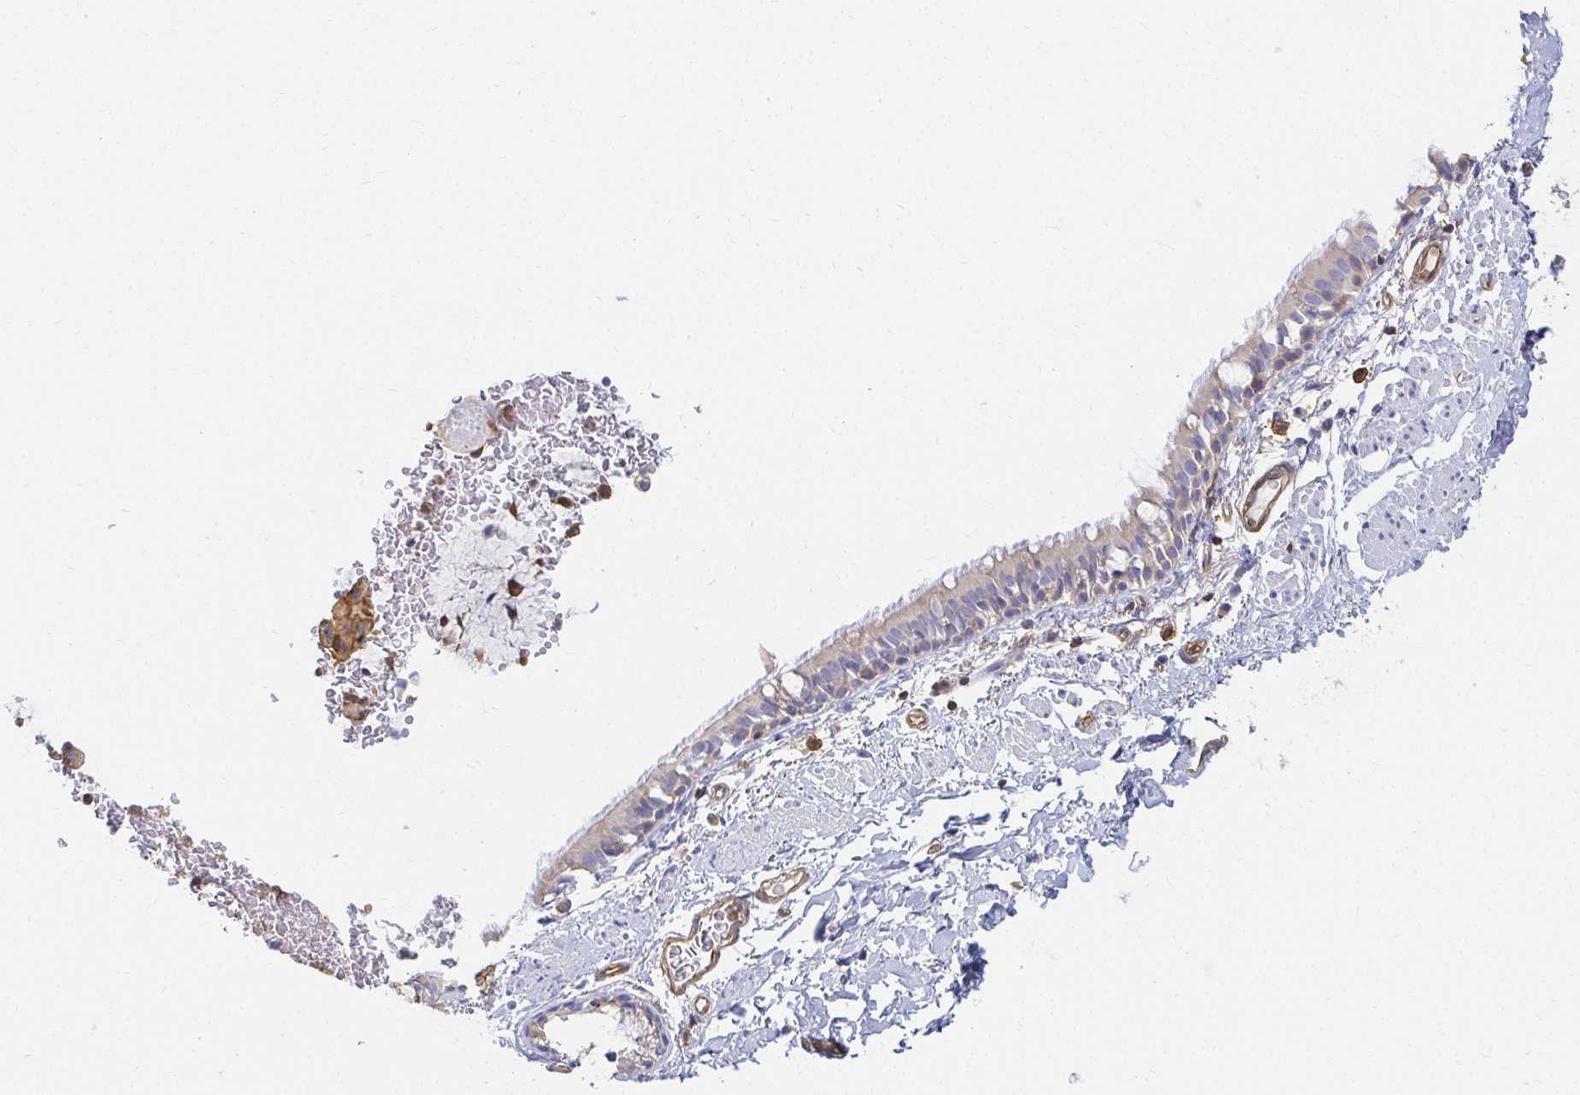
{"staining": {"intensity": "negative", "quantity": "none", "location": "none"}, "tissue": "bronchus", "cell_type": "Respiratory epithelial cells", "image_type": "normal", "snomed": [{"axis": "morphology", "description": "Normal tissue, NOS"}, {"axis": "topography", "description": "Lymph node"}, {"axis": "topography", "description": "Cartilage tissue"}, {"axis": "topography", "description": "Bronchus"}], "caption": "Histopathology image shows no protein positivity in respiratory epithelial cells of normal bronchus. (DAB (3,3'-diaminobenzidine) immunohistochemistry with hematoxylin counter stain).", "gene": "TSPAN19", "patient": {"sex": "female", "age": 70}}